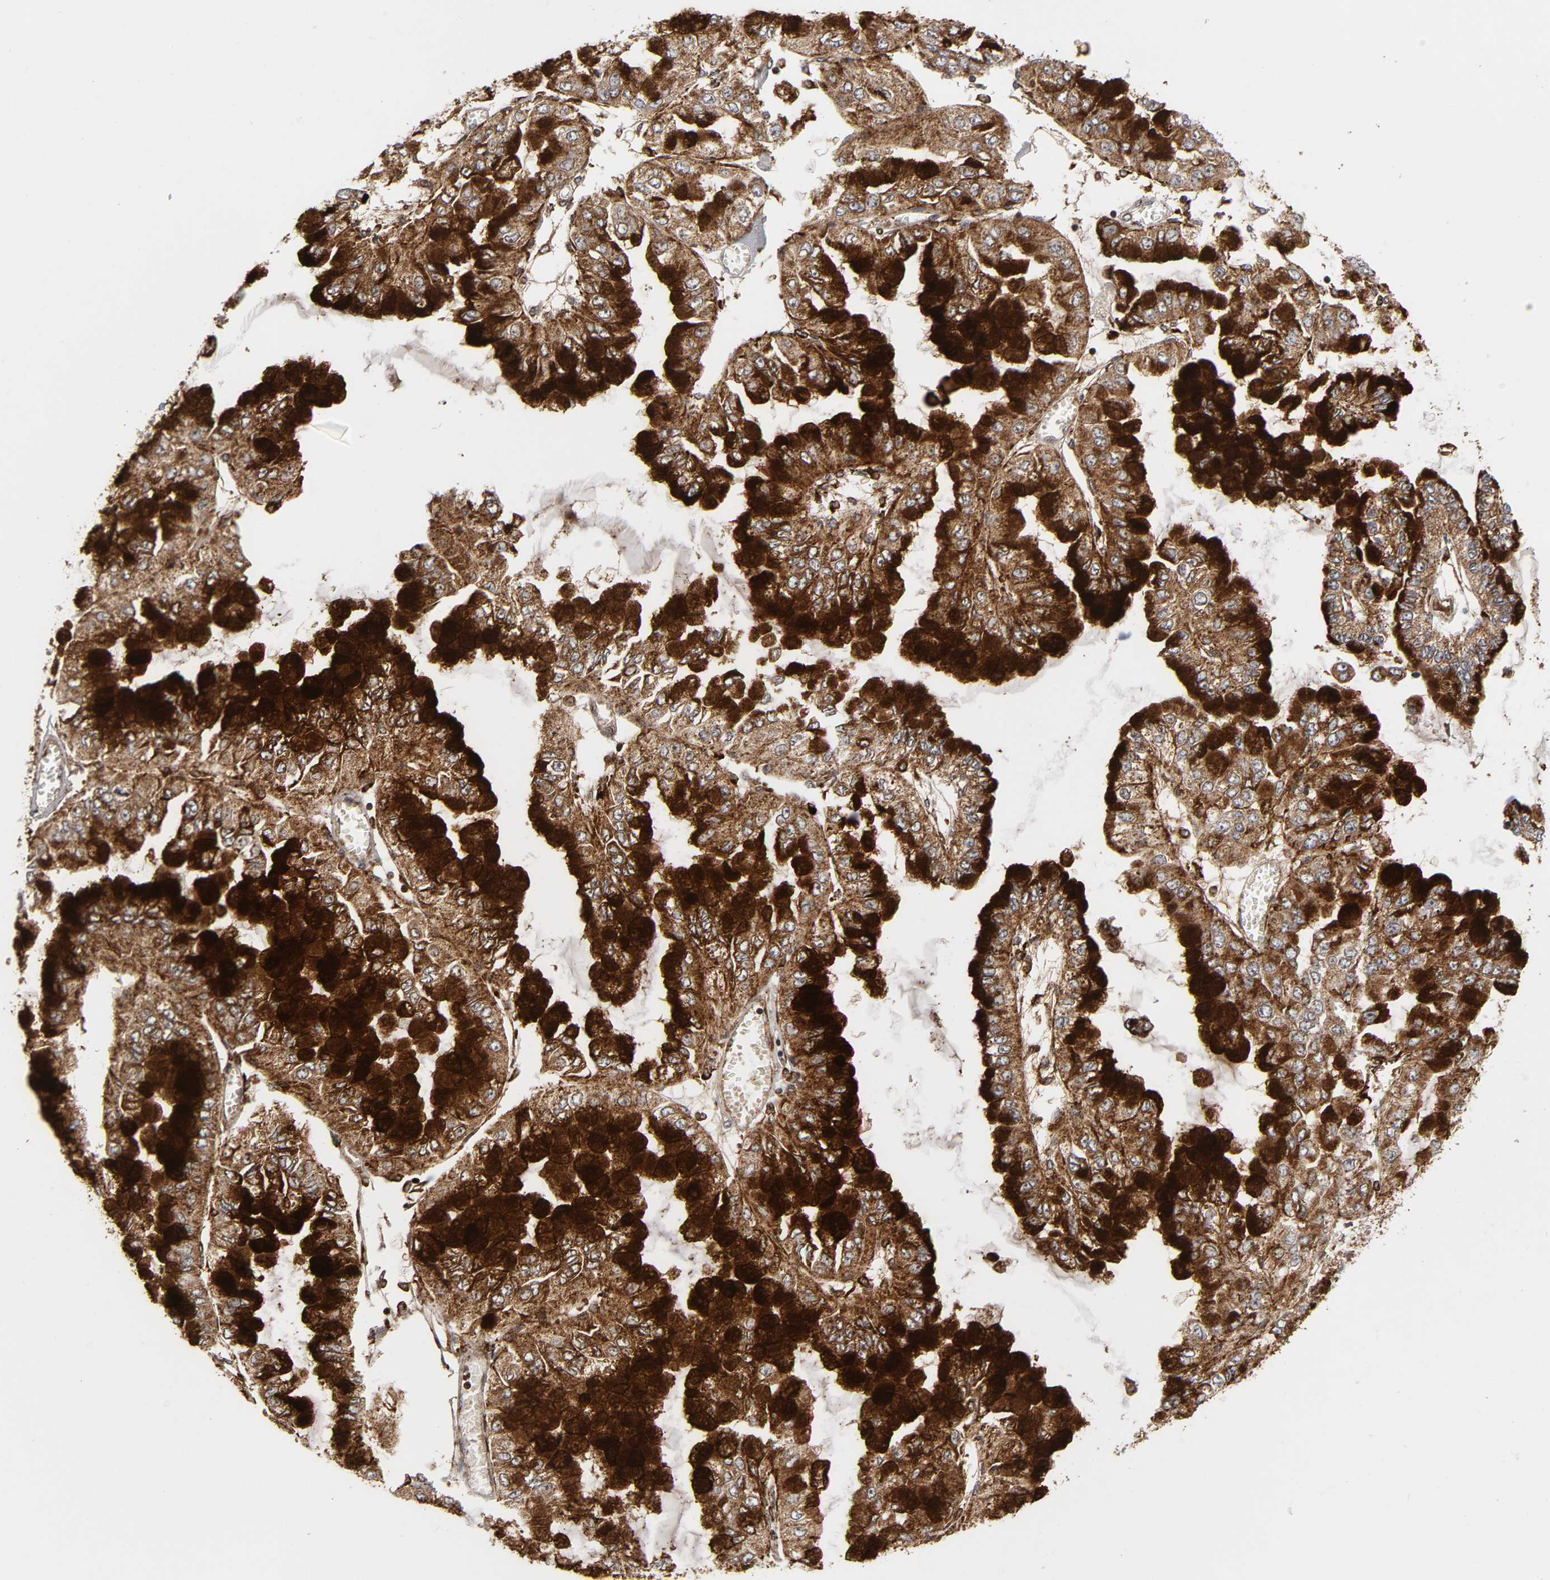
{"staining": {"intensity": "strong", "quantity": ">75%", "location": "cytoplasmic/membranous"}, "tissue": "liver cancer", "cell_type": "Tumor cells", "image_type": "cancer", "snomed": [{"axis": "morphology", "description": "Cholangiocarcinoma"}, {"axis": "topography", "description": "Liver"}], "caption": "Immunohistochemical staining of liver cancer displays high levels of strong cytoplasmic/membranous protein expression in about >75% of tumor cells.", "gene": "PSAP", "patient": {"sex": "female", "age": 79}}